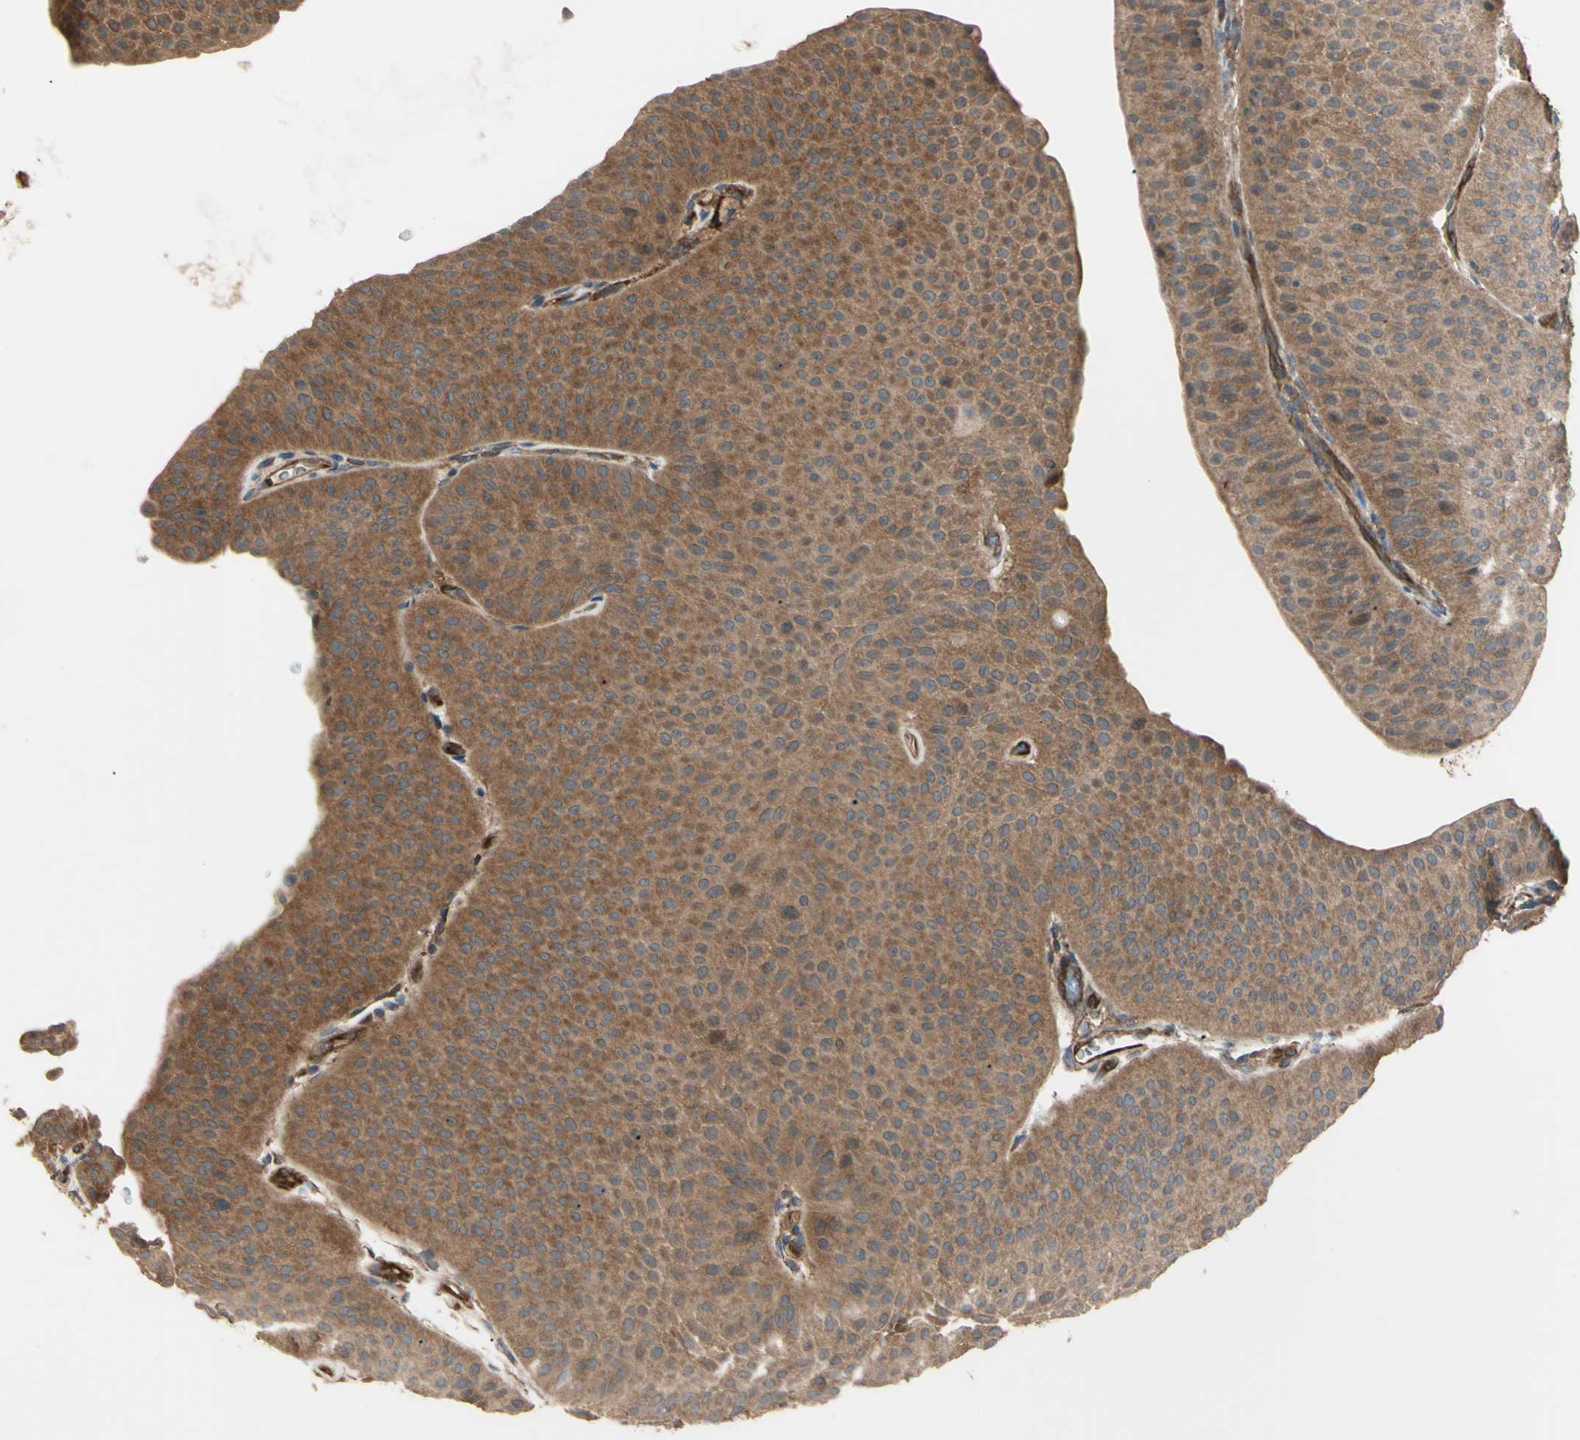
{"staining": {"intensity": "moderate", "quantity": ">75%", "location": "cytoplasmic/membranous"}, "tissue": "urothelial cancer", "cell_type": "Tumor cells", "image_type": "cancer", "snomed": [{"axis": "morphology", "description": "Urothelial carcinoma, Low grade"}, {"axis": "topography", "description": "Urinary bladder"}], "caption": "About >75% of tumor cells in low-grade urothelial carcinoma exhibit moderate cytoplasmic/membranous protein positivity as visualized by brown immunohistochemical staining.", "gene": "PTPN12", "patient": {"sex": "female", "age": 60}}